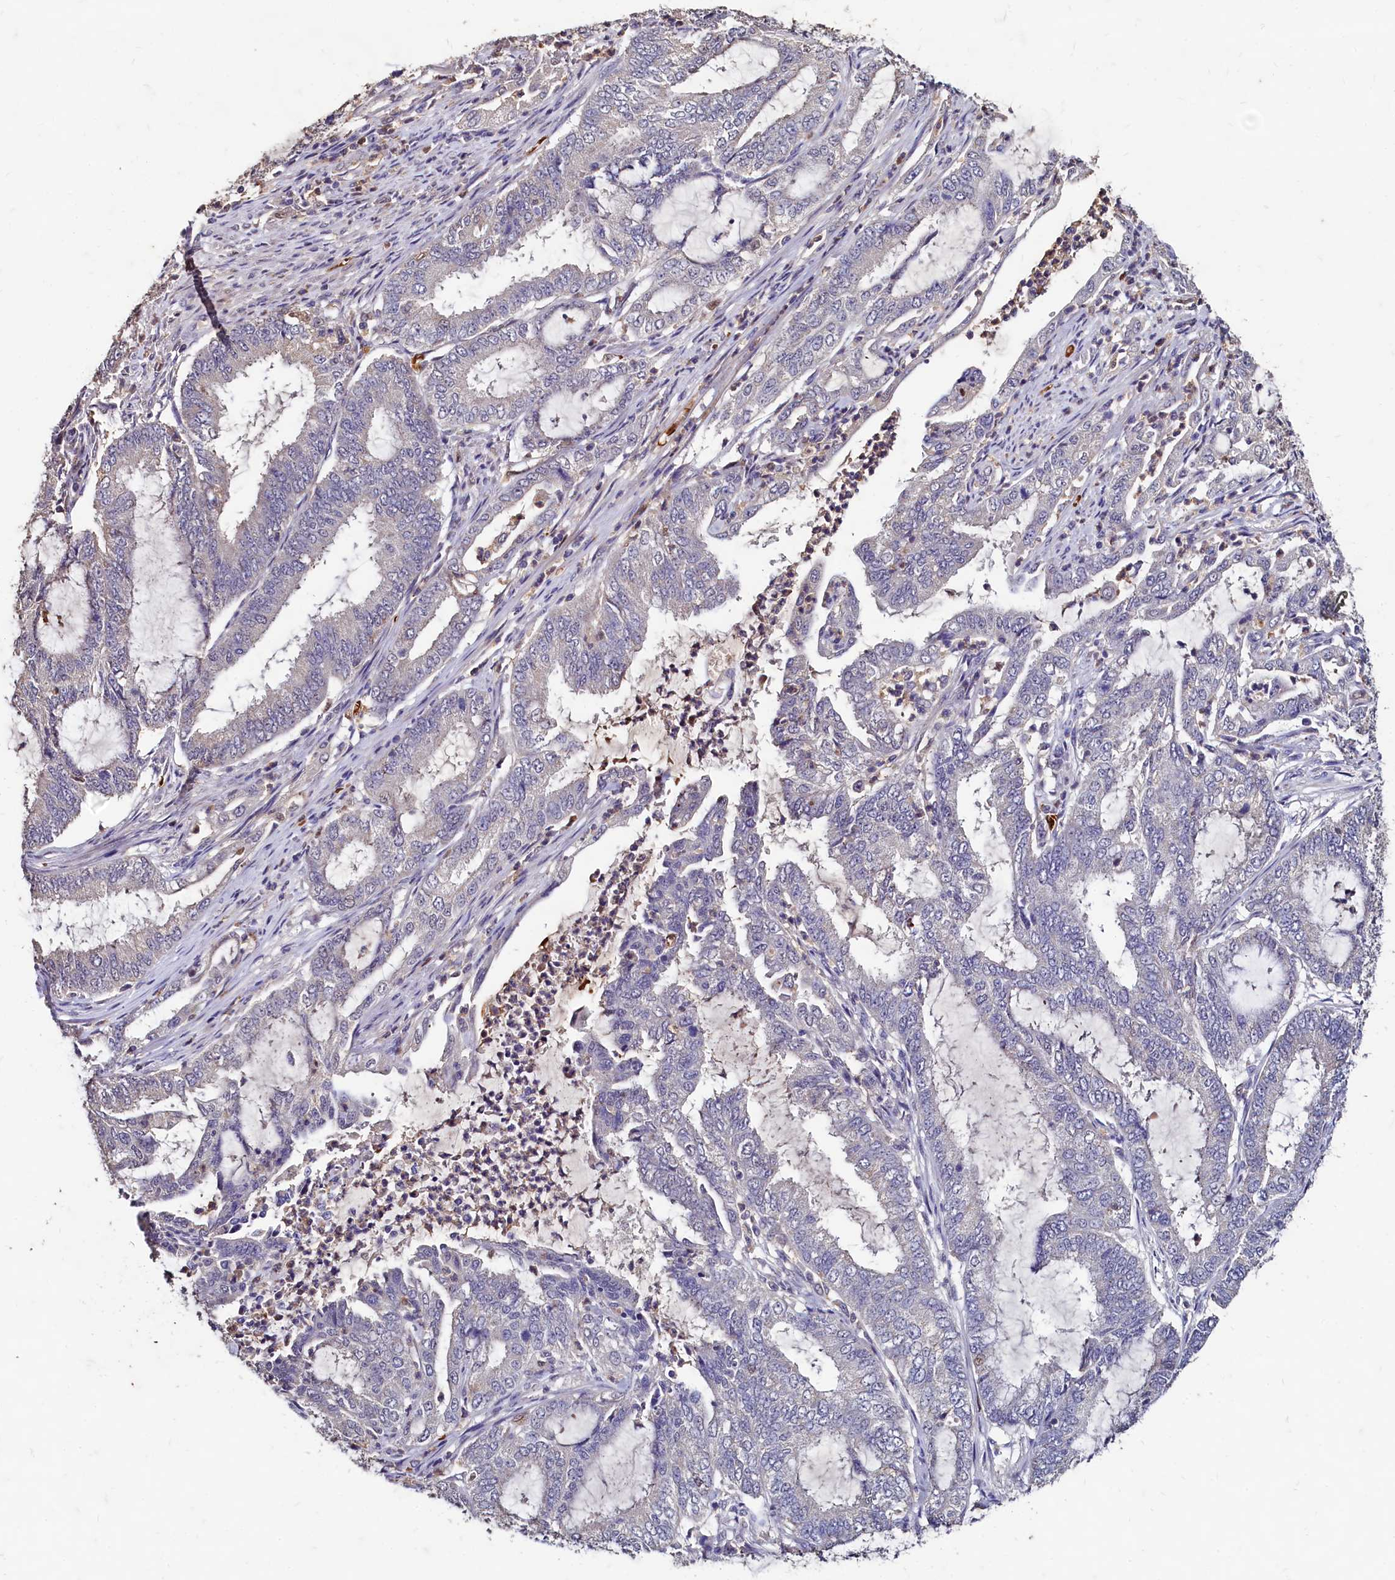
{"staining": {"intensity": "negative", "quantity": "none", "location": "none"}, "tissue": "endometrial cancer", "cell_type": "Tumor cells", "image_type": "cancer", "snomed": [{"axis": "morphology", "description": "Adenocarcinoma, NOS"}, {"axis": "topography", "description": "Endometrium"}], "caption": "This is a micrograph of IHC staining of endometrial cancer, which shows no staining in tumor cells.", "gene": "CSTPP1", "patient": {"sex": "female", "age": 51}}